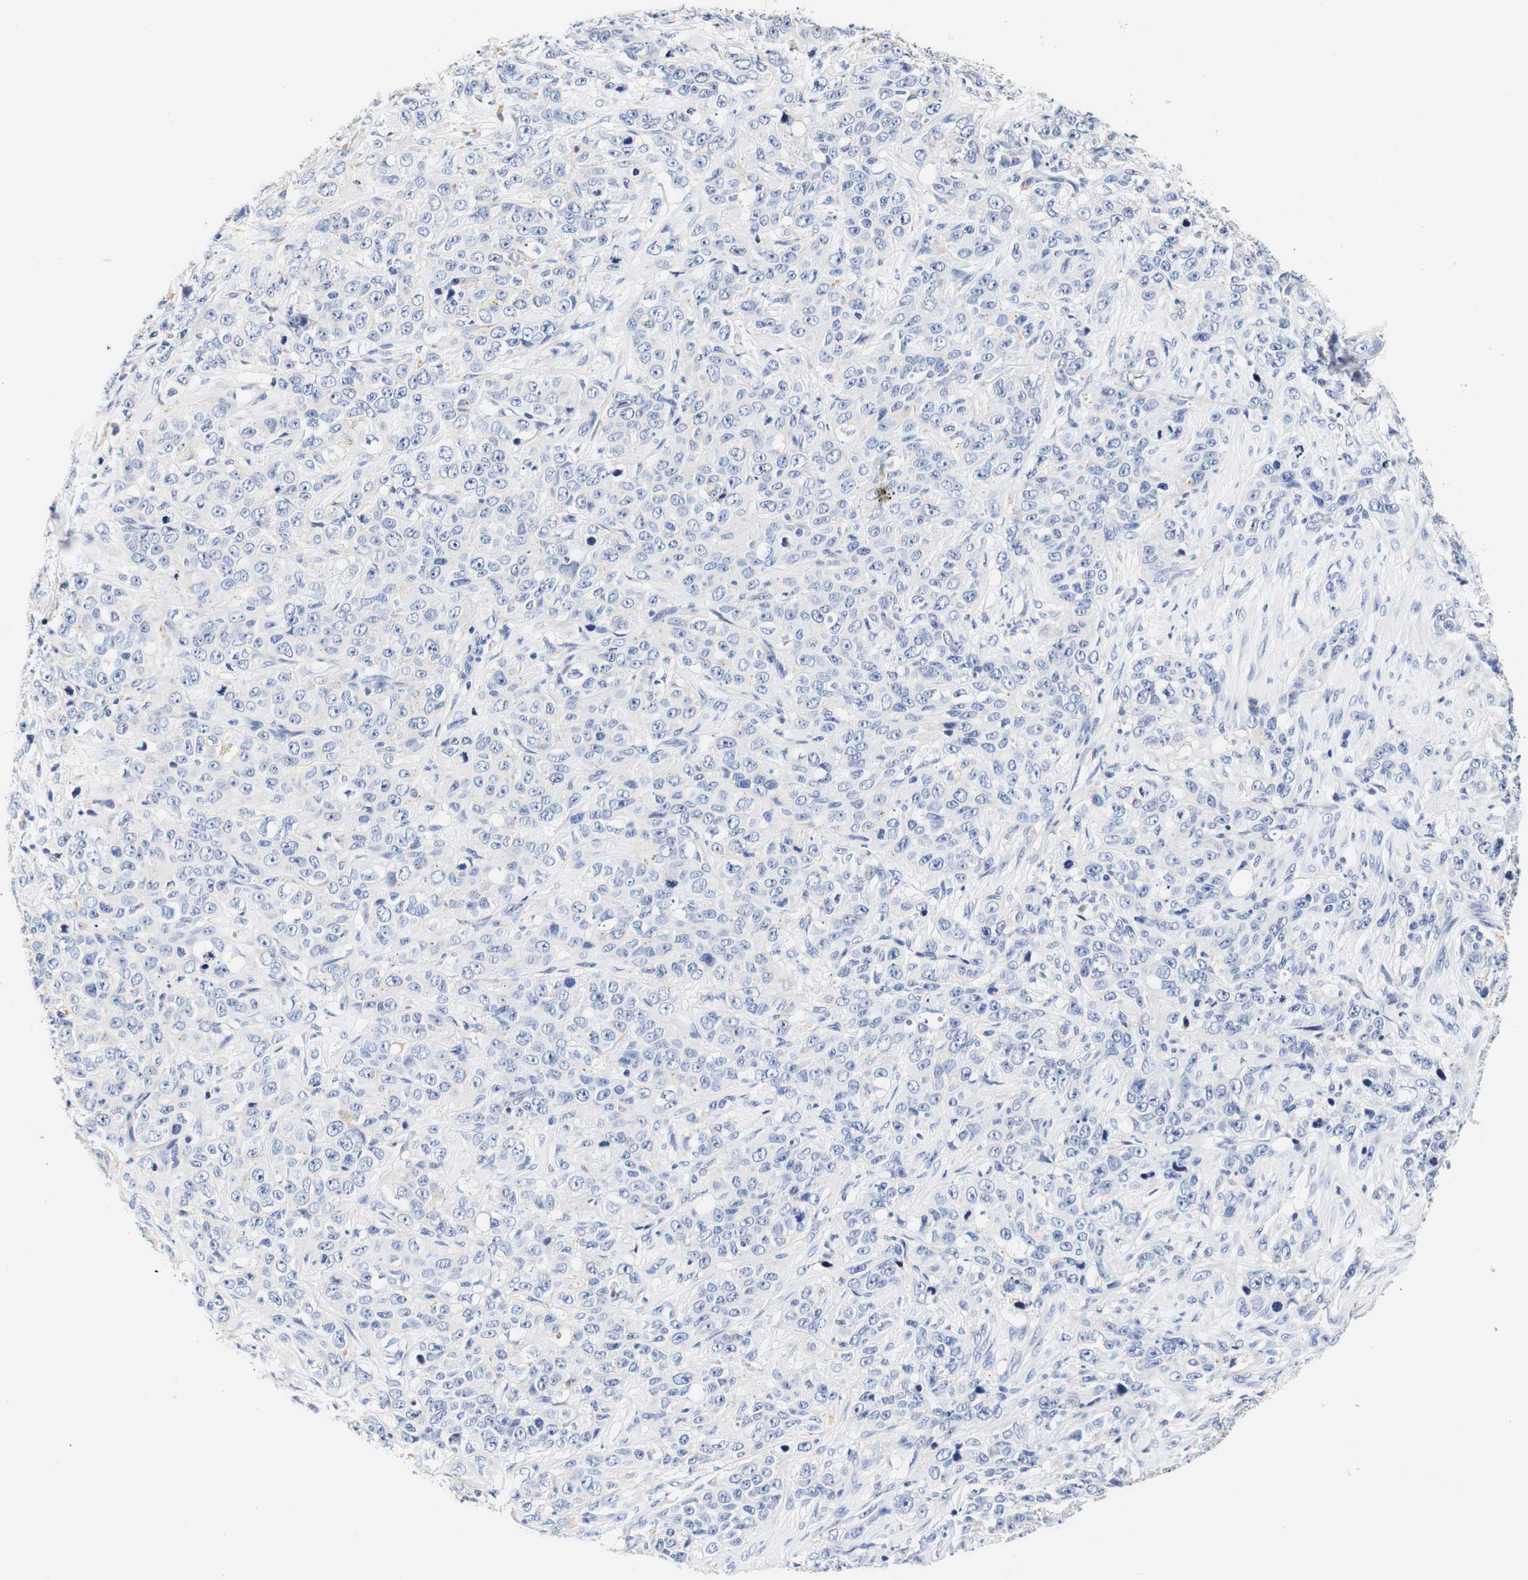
{"staining": {"intensity": "negative", "quantity": "none", "location": "none"}, "tissue": "stomach cancer", "cell_type": "Tumor cells", "image_type": "cancer", "snomed": [{"axis": "morphology", "description": "Adenocarcinoma, NOS"}, {"axis": "topography", "description": "Stomach"}], "caption": "This is an immunohistochemistry micrograph of human stomach adenocarcinoma. There is no staining in tumor cells.", "gene": "CAMK4", "patient": {"sex": "male", "age": 48}}